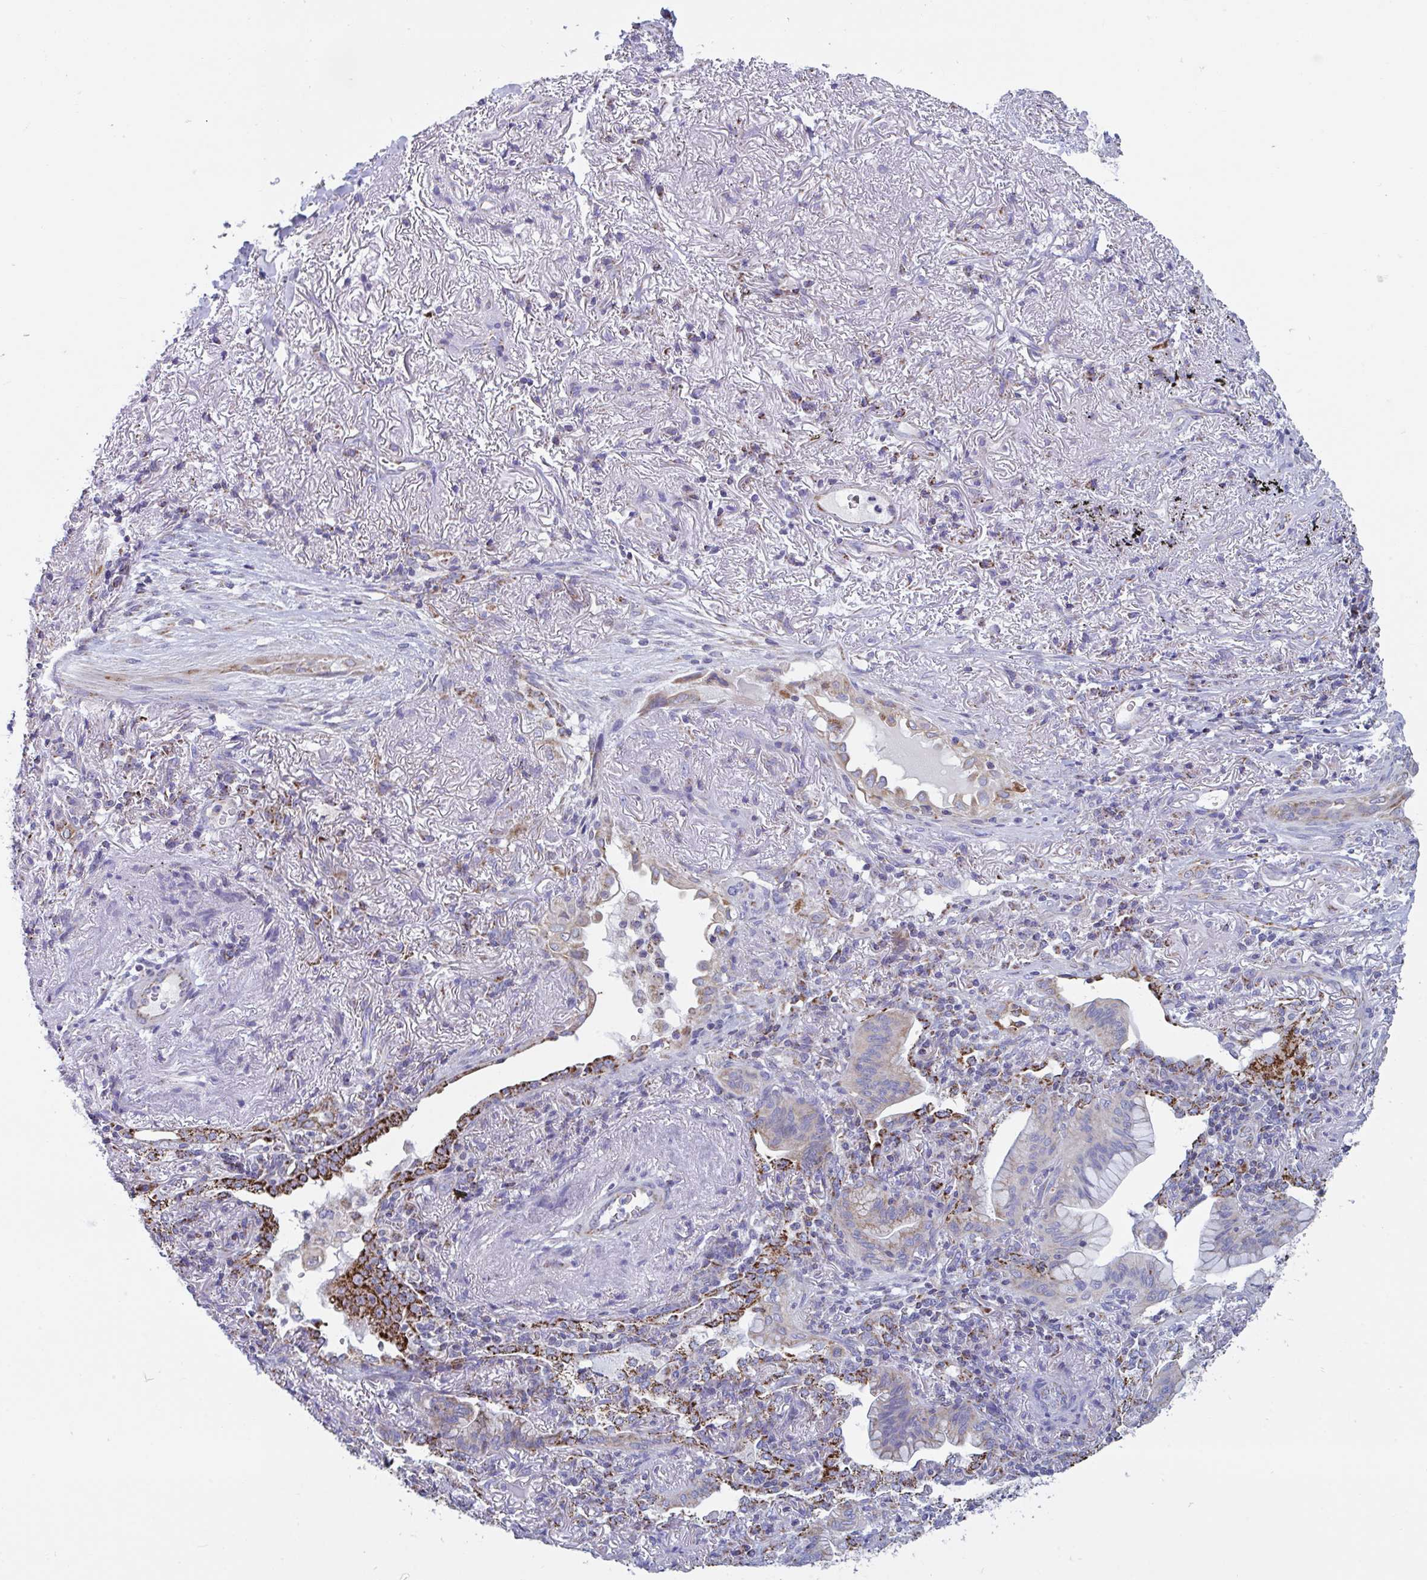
{"staining": {"intensity": "moderate", "quantity": "<25%", "location": "cytoplasmic/membranous"}, "tissue": "lung cancer", "cell_type": "Tumor cells", "image_type": "cancer", "snomed": [{"axis": "morphology", "description": "Adenocarcinoma, NOS"}, {"axis": "topography", "description": "Lung"}], "caption": "A low amount of moderate cytoplasmic/membranous staining is identified in about <25% of tumor cells in lung adenocarcinoma tissue.", "gene": "BCAT2", "patient": {"sex": "male", "age": 77}}